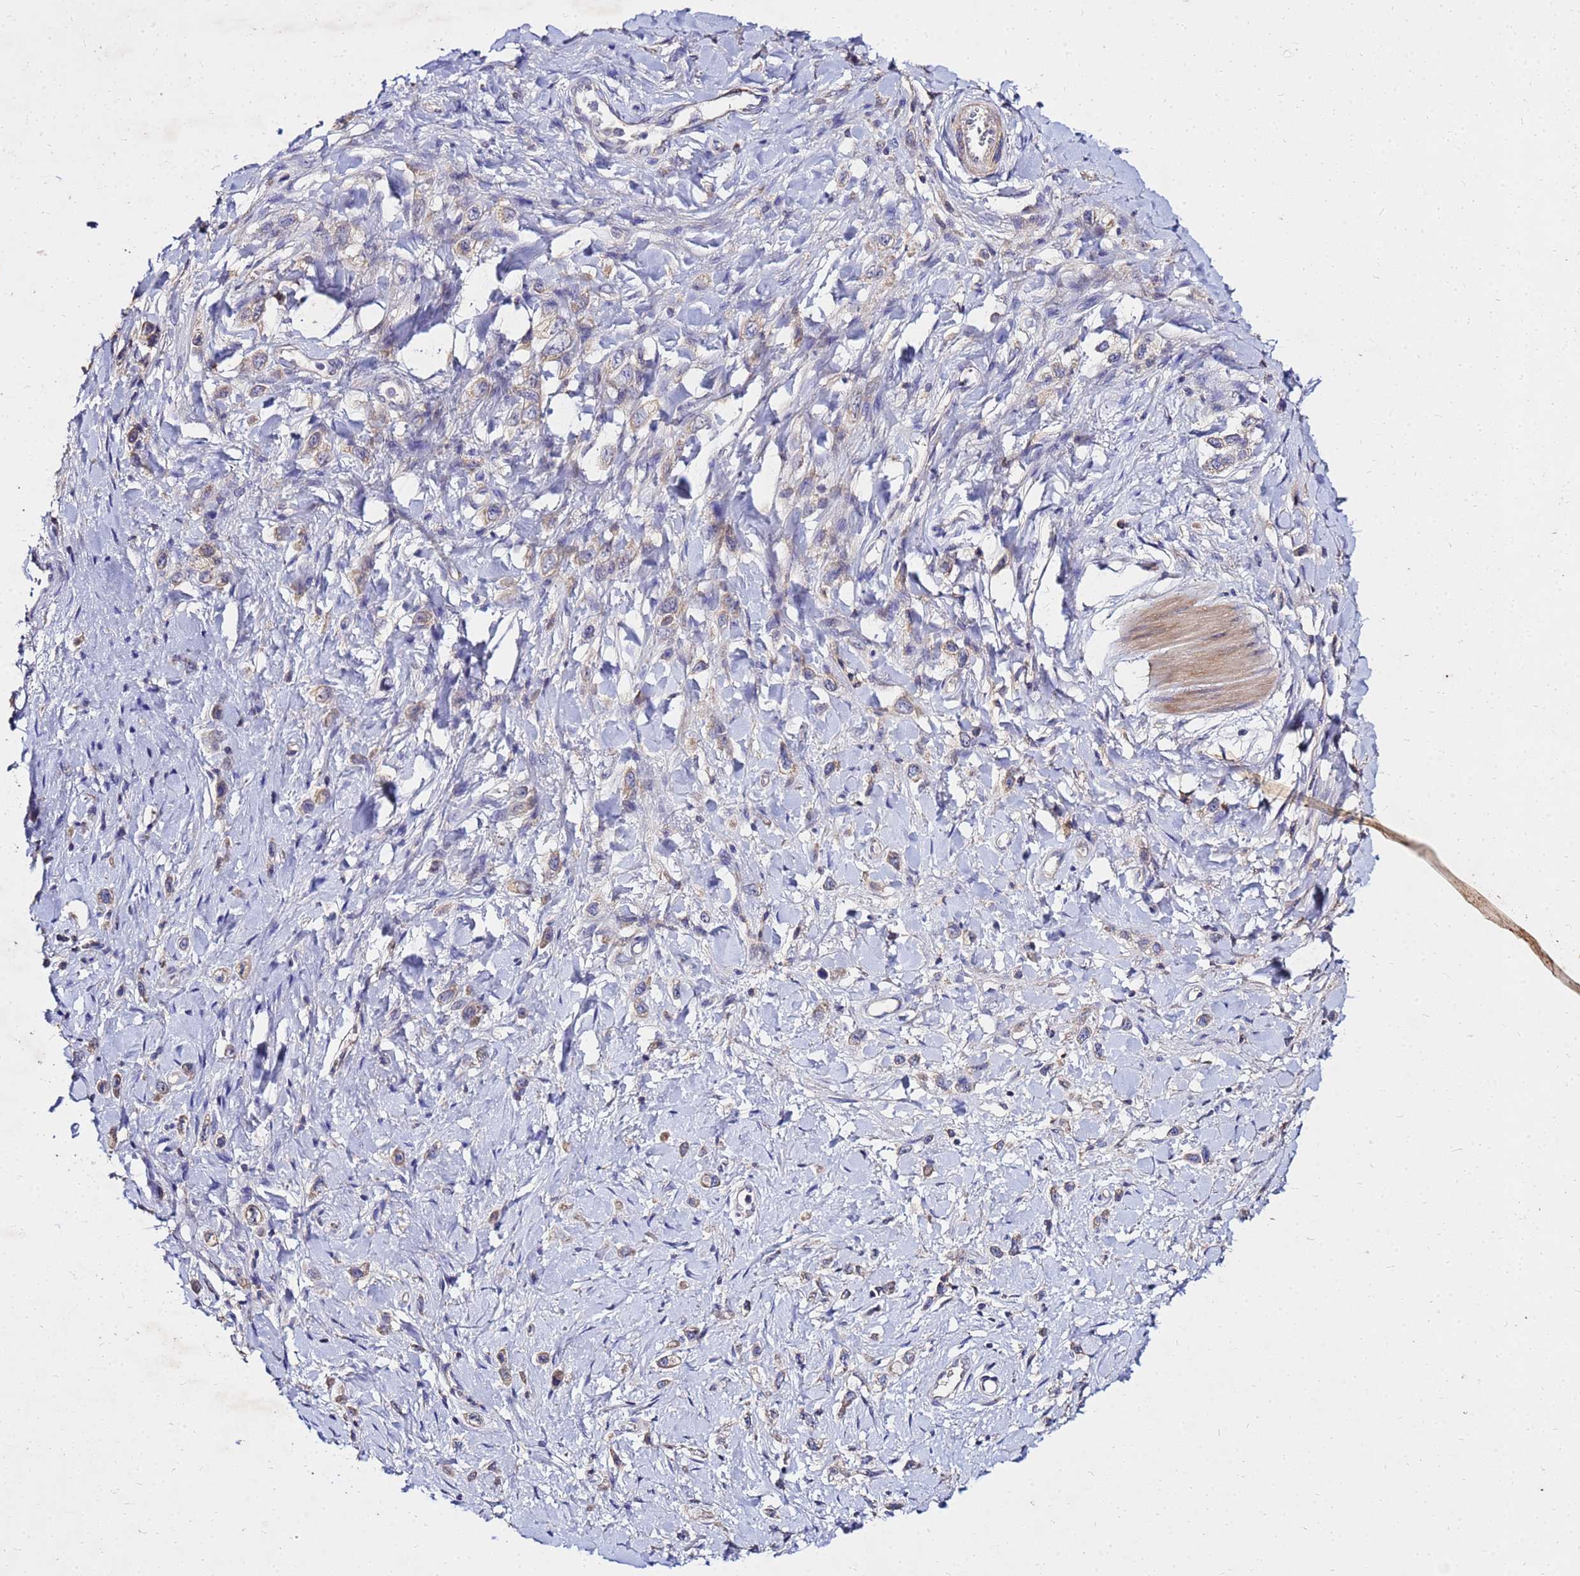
{"staining": {"intensity": "weak", "quantity": "25%-75%", "location": "cytoplasmic/membranous"}, "tissue": "stomach cancer", "cell_type": "Tumor cells", "image_type": "cancer", "snomed": [{"axis": "morphology", "description": "Adenocarcinoma, NOS"}, {"axis": "topography", "description": "Stomach"}], "caption": "Immunohistochemical staining of human stomach cancer displays low levels of weak cytoplasmic/membranous protein positivity in about 25%-75% of tumor cells.", "gene": "COX14", "patient": {"sex": "female", "age": 65}}